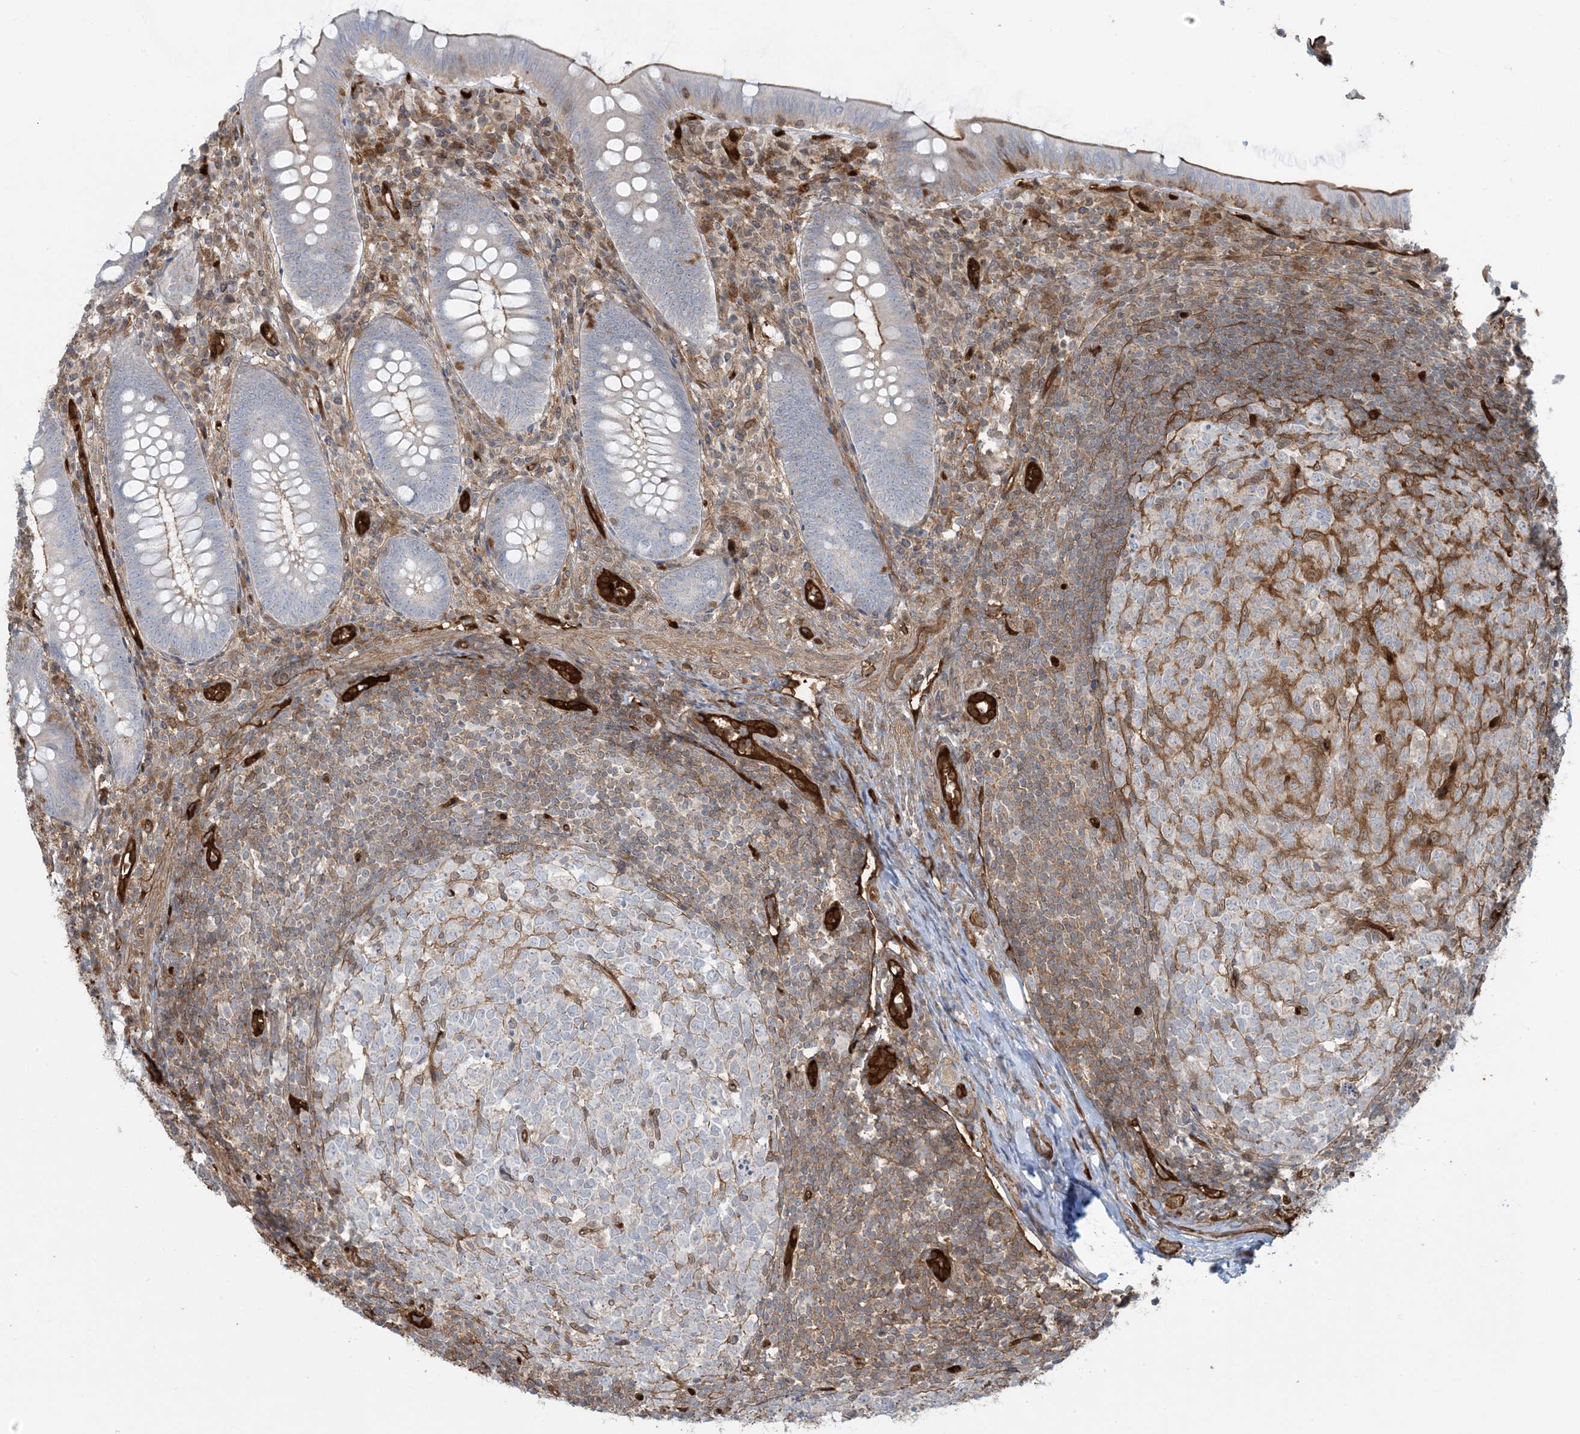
{"staining": {"intensity": "moderate", "quantity": "25%-75%", "location": "cytoplasmic/membranous"}, "tissue": "appendix", "cell_type": "Glandular cells", "image_type": "normal", "snomed": [{"axis": "morphology", "description": "Normal tissue, NOS"}, {"axis": "topography", "description": "Appendix"}], "caption": "A photomicrograph of human appendix stained for a protein exhibits moderate cytoplasmic/membranous brown staining in glandular cells. Immunohistochemistry (ihc) stains the protein of interest in brown and the nuclei are stained blue.", "gene": "PPM1F", "patient": {"sex": "male", "age": 14}}